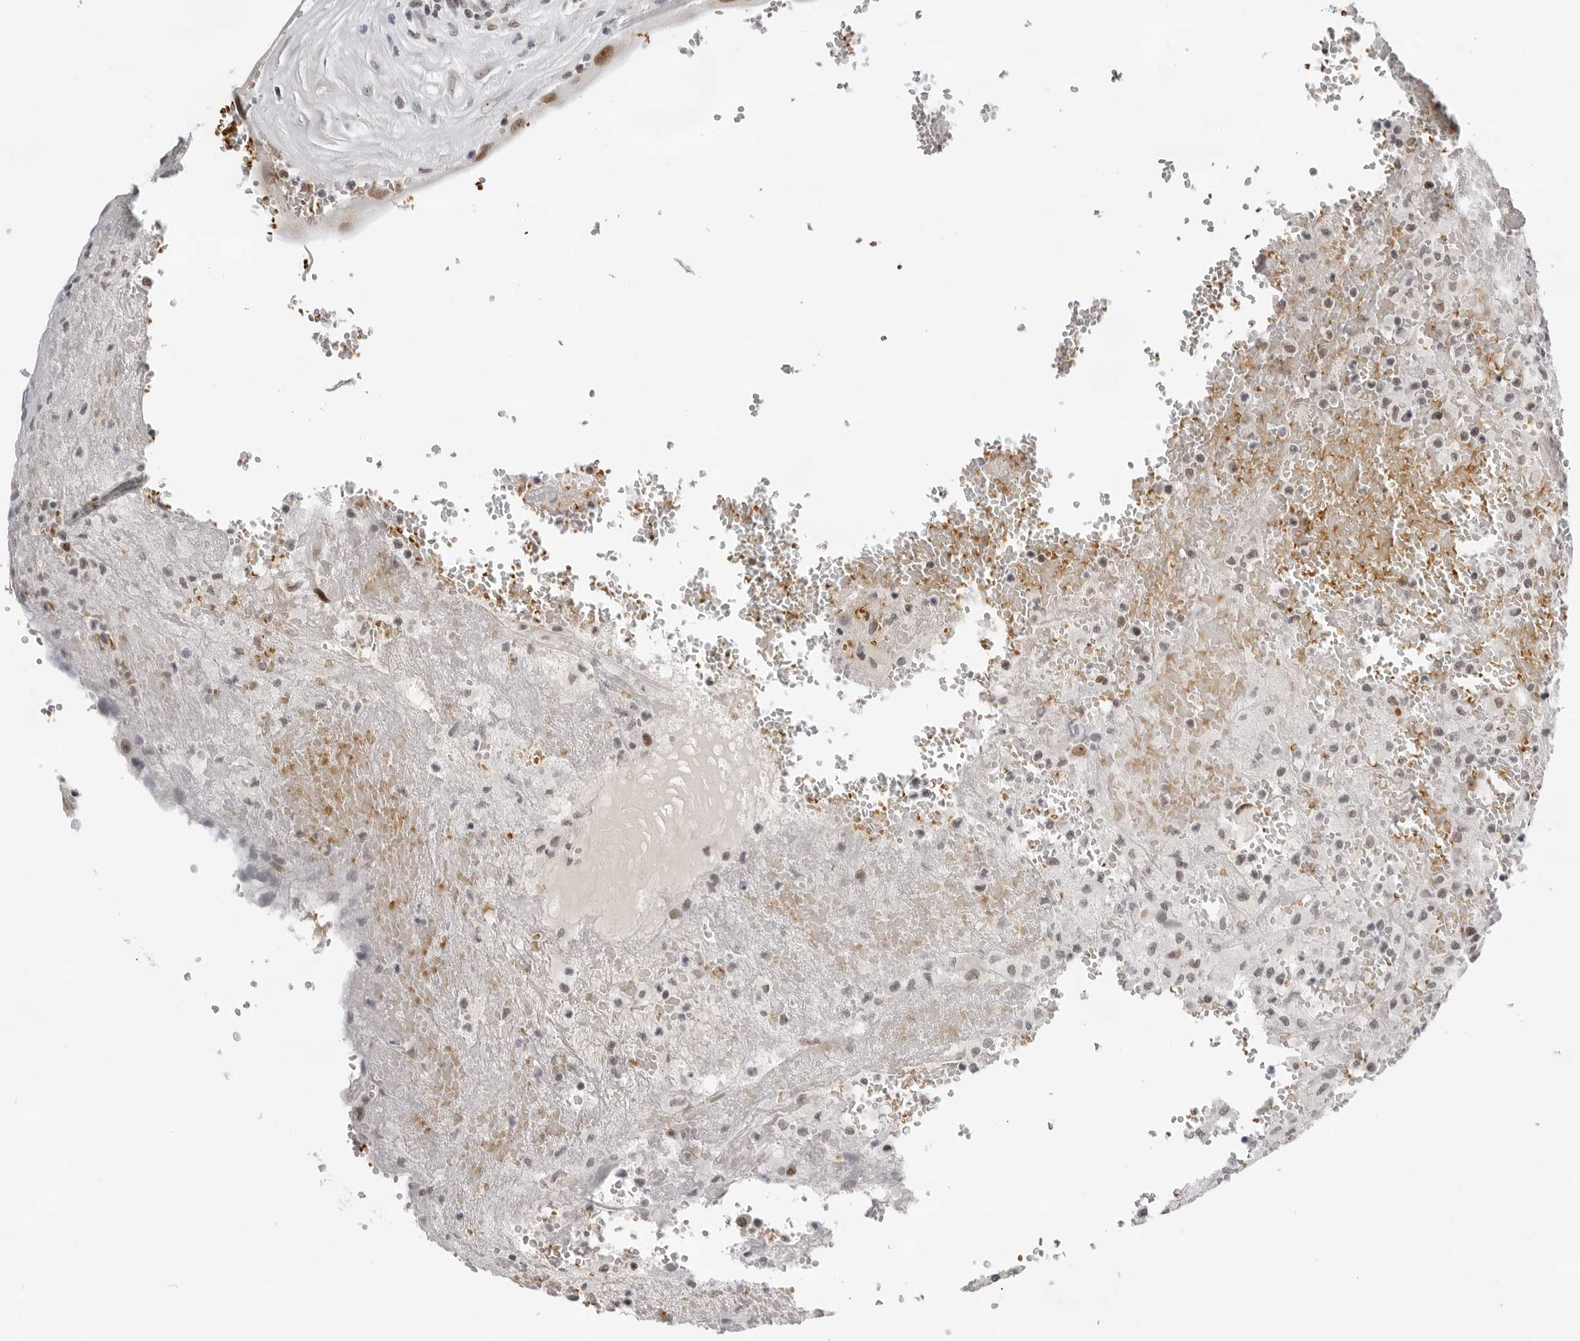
{"staining": {"intensity": "moderate", "quantity": ">75%", "location": "nuclear"}, "tissue": "thyroid cancer", "cell_type": "Tumor cells", "image_type": "cancer", "snomed": [{"axis": "morphology", "description": "Papillary adenocarcinoma, NOS"}, {"axis": "topography", "description": "Thyroid gland"}], "caption": "Immunohistochemical staining of human thyroid cancer shows medium levels of moderate nuclear positivity in approximately >75% of tumor cells.", "gene": "USP1", "patient": {"sex": "male", "age": 77}}